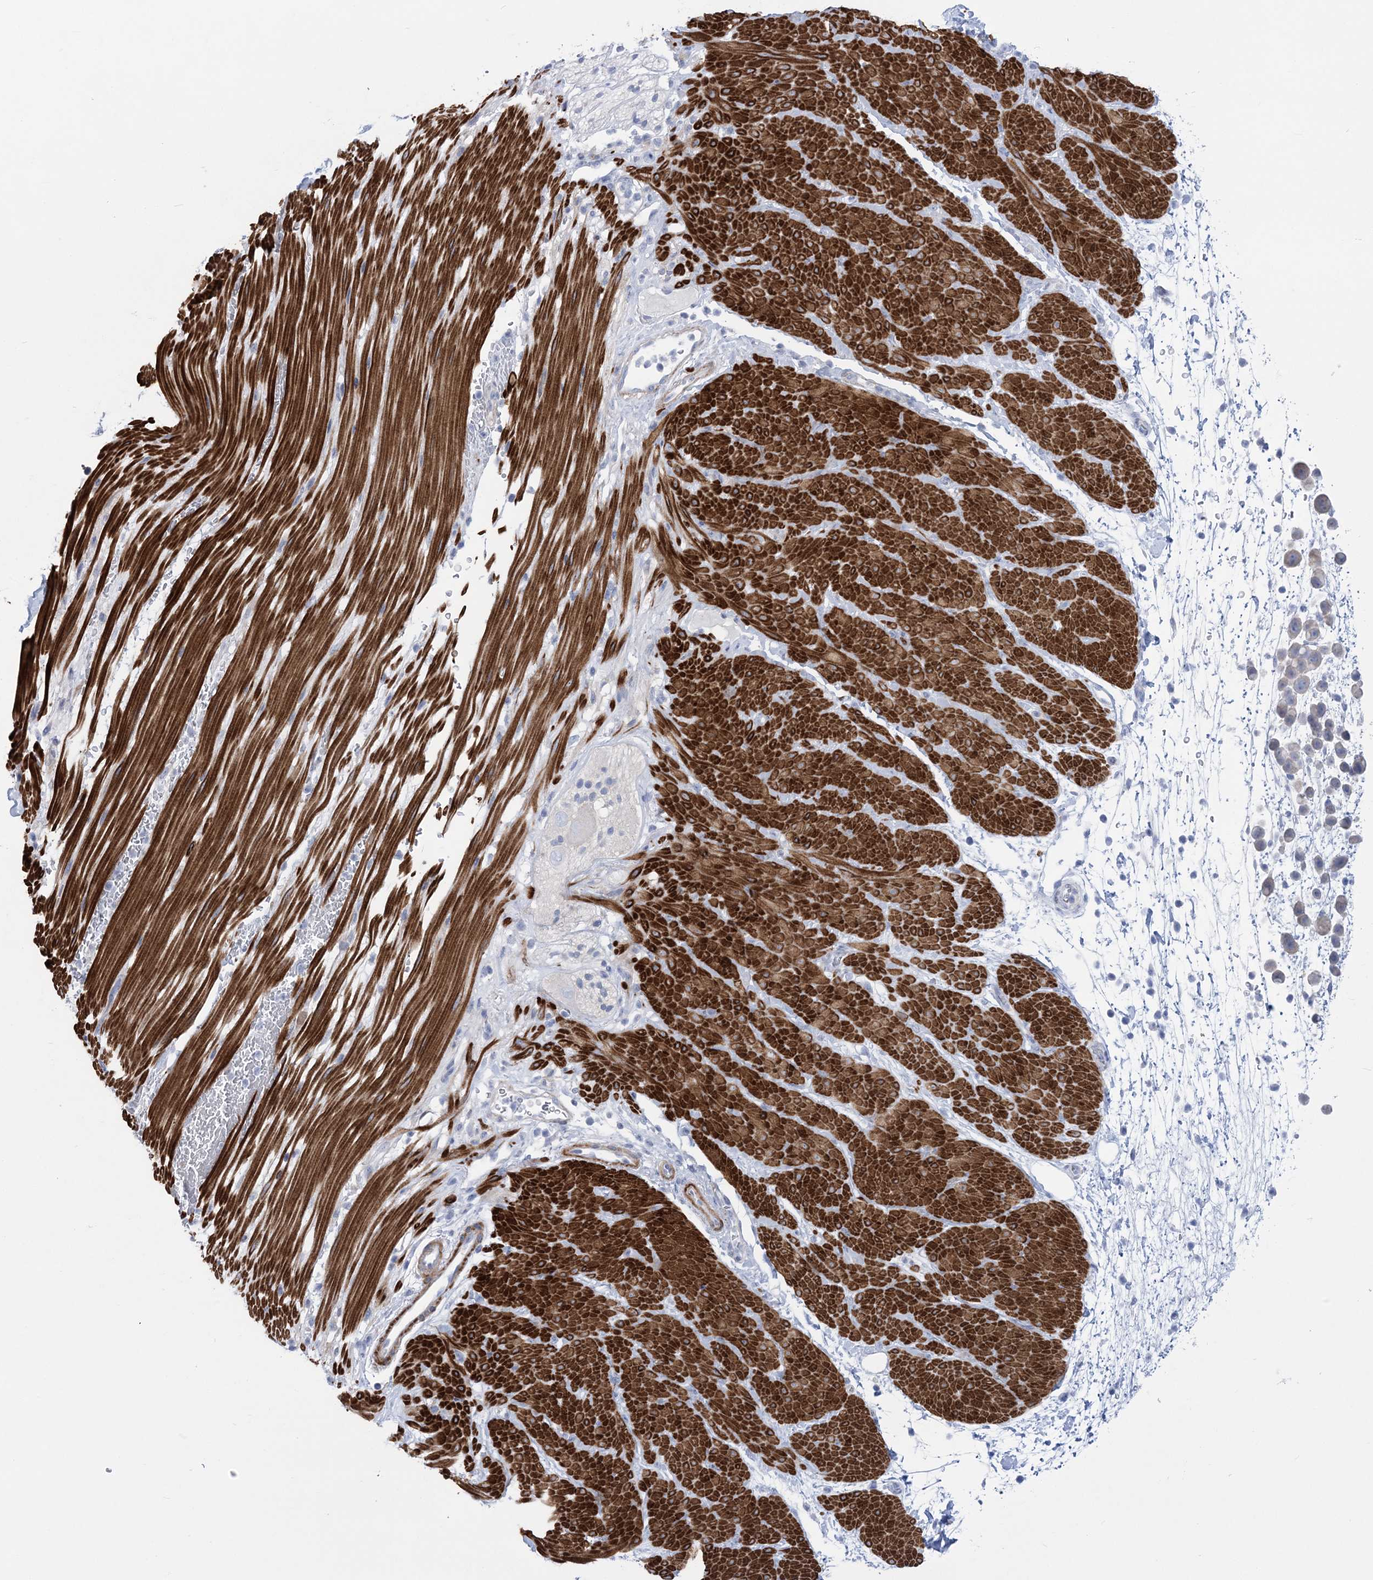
{"staining": {"intensity": "negative", "quantity": "none", "location": "none"}, "tissue": "pancreatic cancer", "cell_type": "Tumor cells", "image_type": "cancer", "snomed": [{"axis": "morphology", "description": "Normal tissue, NOS"}, {"axis": "morphology", "description": "Adenocarcinoma, NOS"}, {"axis": "topography", "description": "Pancreas"}], "caption": "Pancreatic cancer (adenocarcinoma) was stained to show a protein in brown. There is no significant expression in tumor cells. (Stains: DAB (3,3'-diaminobenzidine) immunohistochemistry (IHC) with hematoxylin counter stain, Microscopy: brightfield microscopy at high magnification).", "gene": "WDR74", "patient": {"sex": "female", "age": 64}}